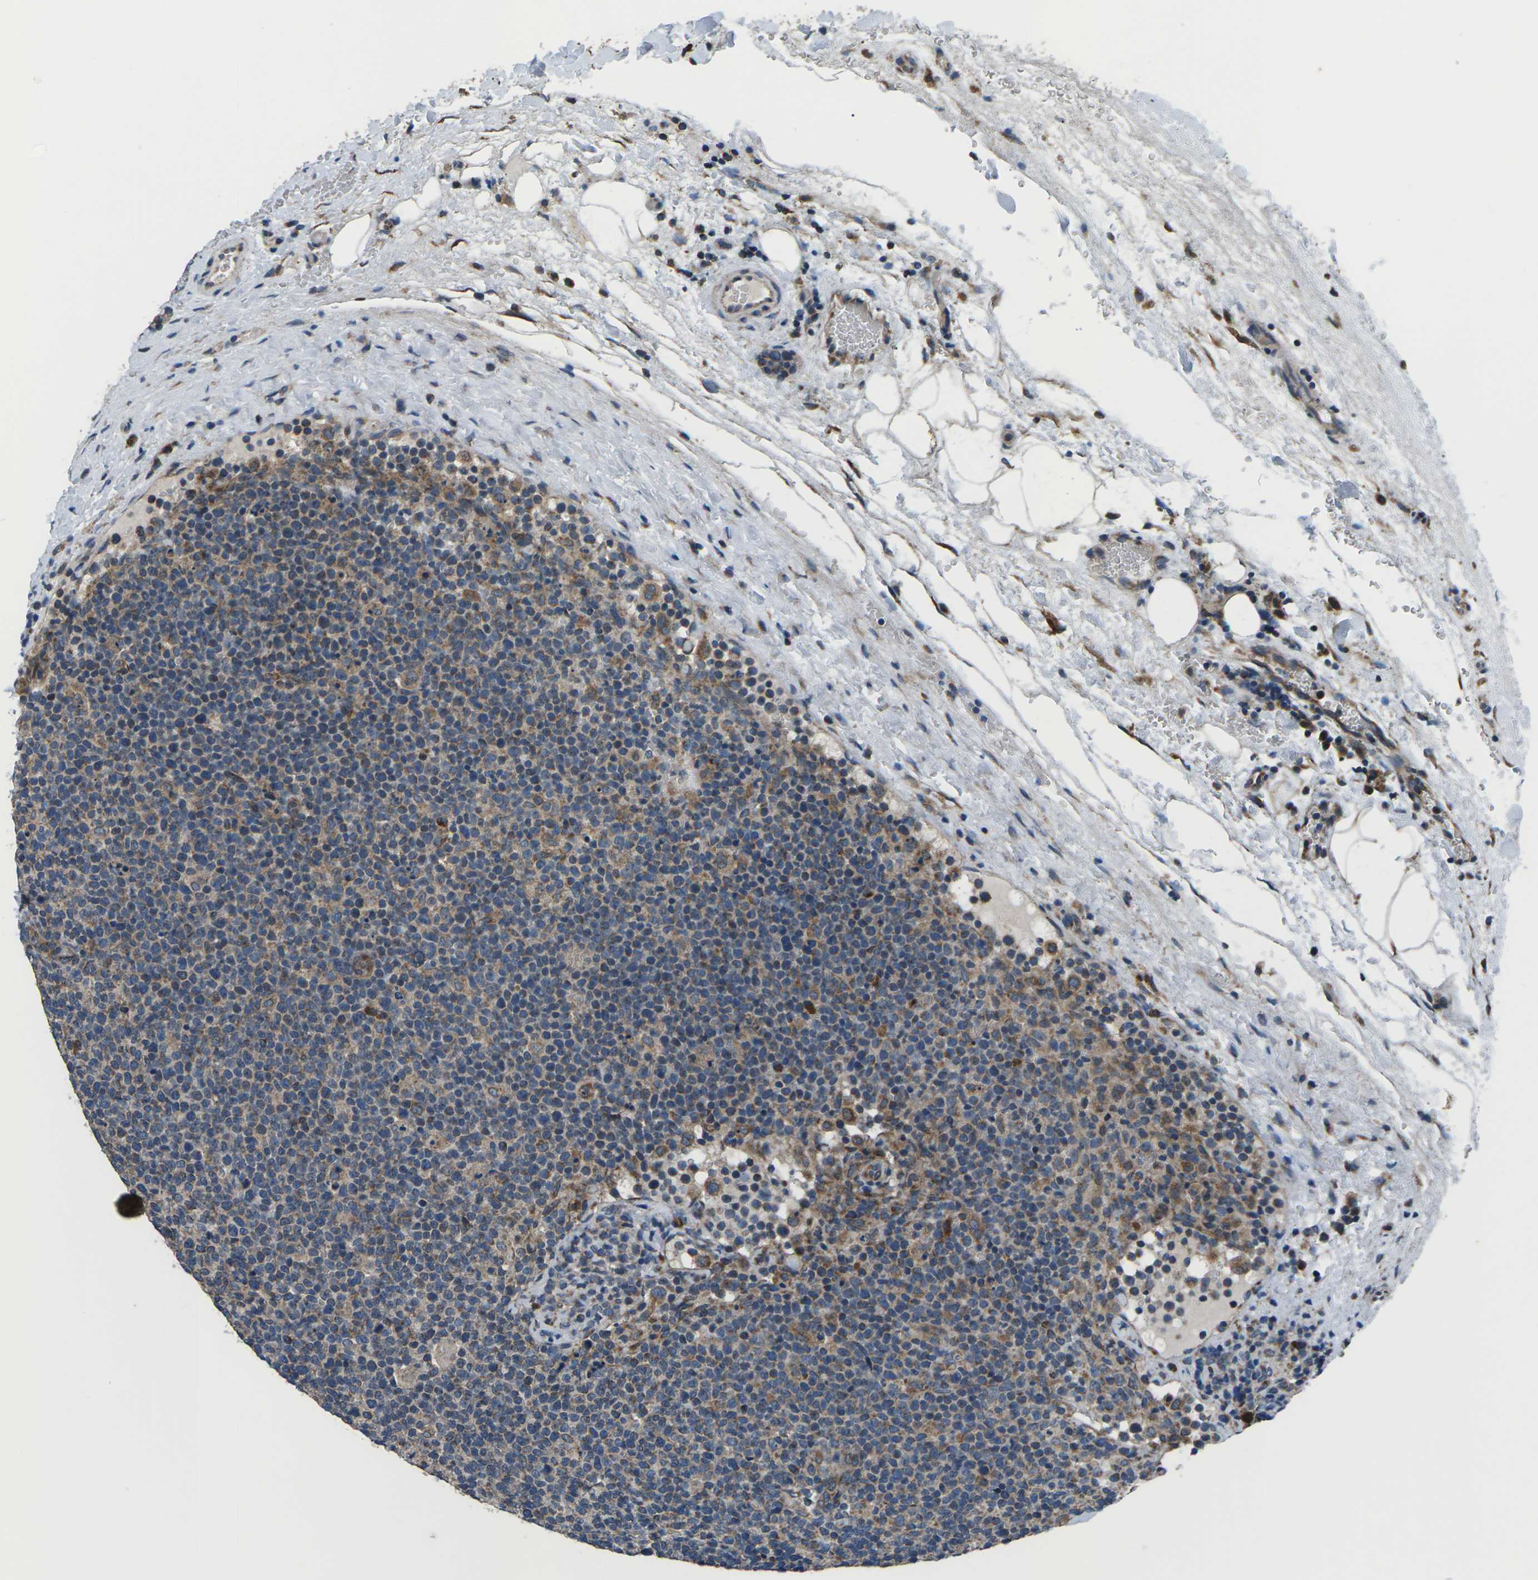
{"staining": {"intensity": "moderate", "quantity": ">75%", "location": "cytoplasmic/membranous"}, "tissue": "lymphoma", "cell_type": "Tumor cells", "image_type": "cancer", "snomed": [{"axis": "morphology", "description": "Malignant lymphoma, non-Hodgkin's type, High grade"}, {"axis": "topography", "description": "Lymph node"}], "caption": "IHC of high-grade malignant lymphoma, non-Hodgkin's type shows medium levels of moderate cytoplasmic/membranous staining in approximately >75% of tumor cells.", "gene": "GABRP", "patient": {"sex": "male", "age": 61}}